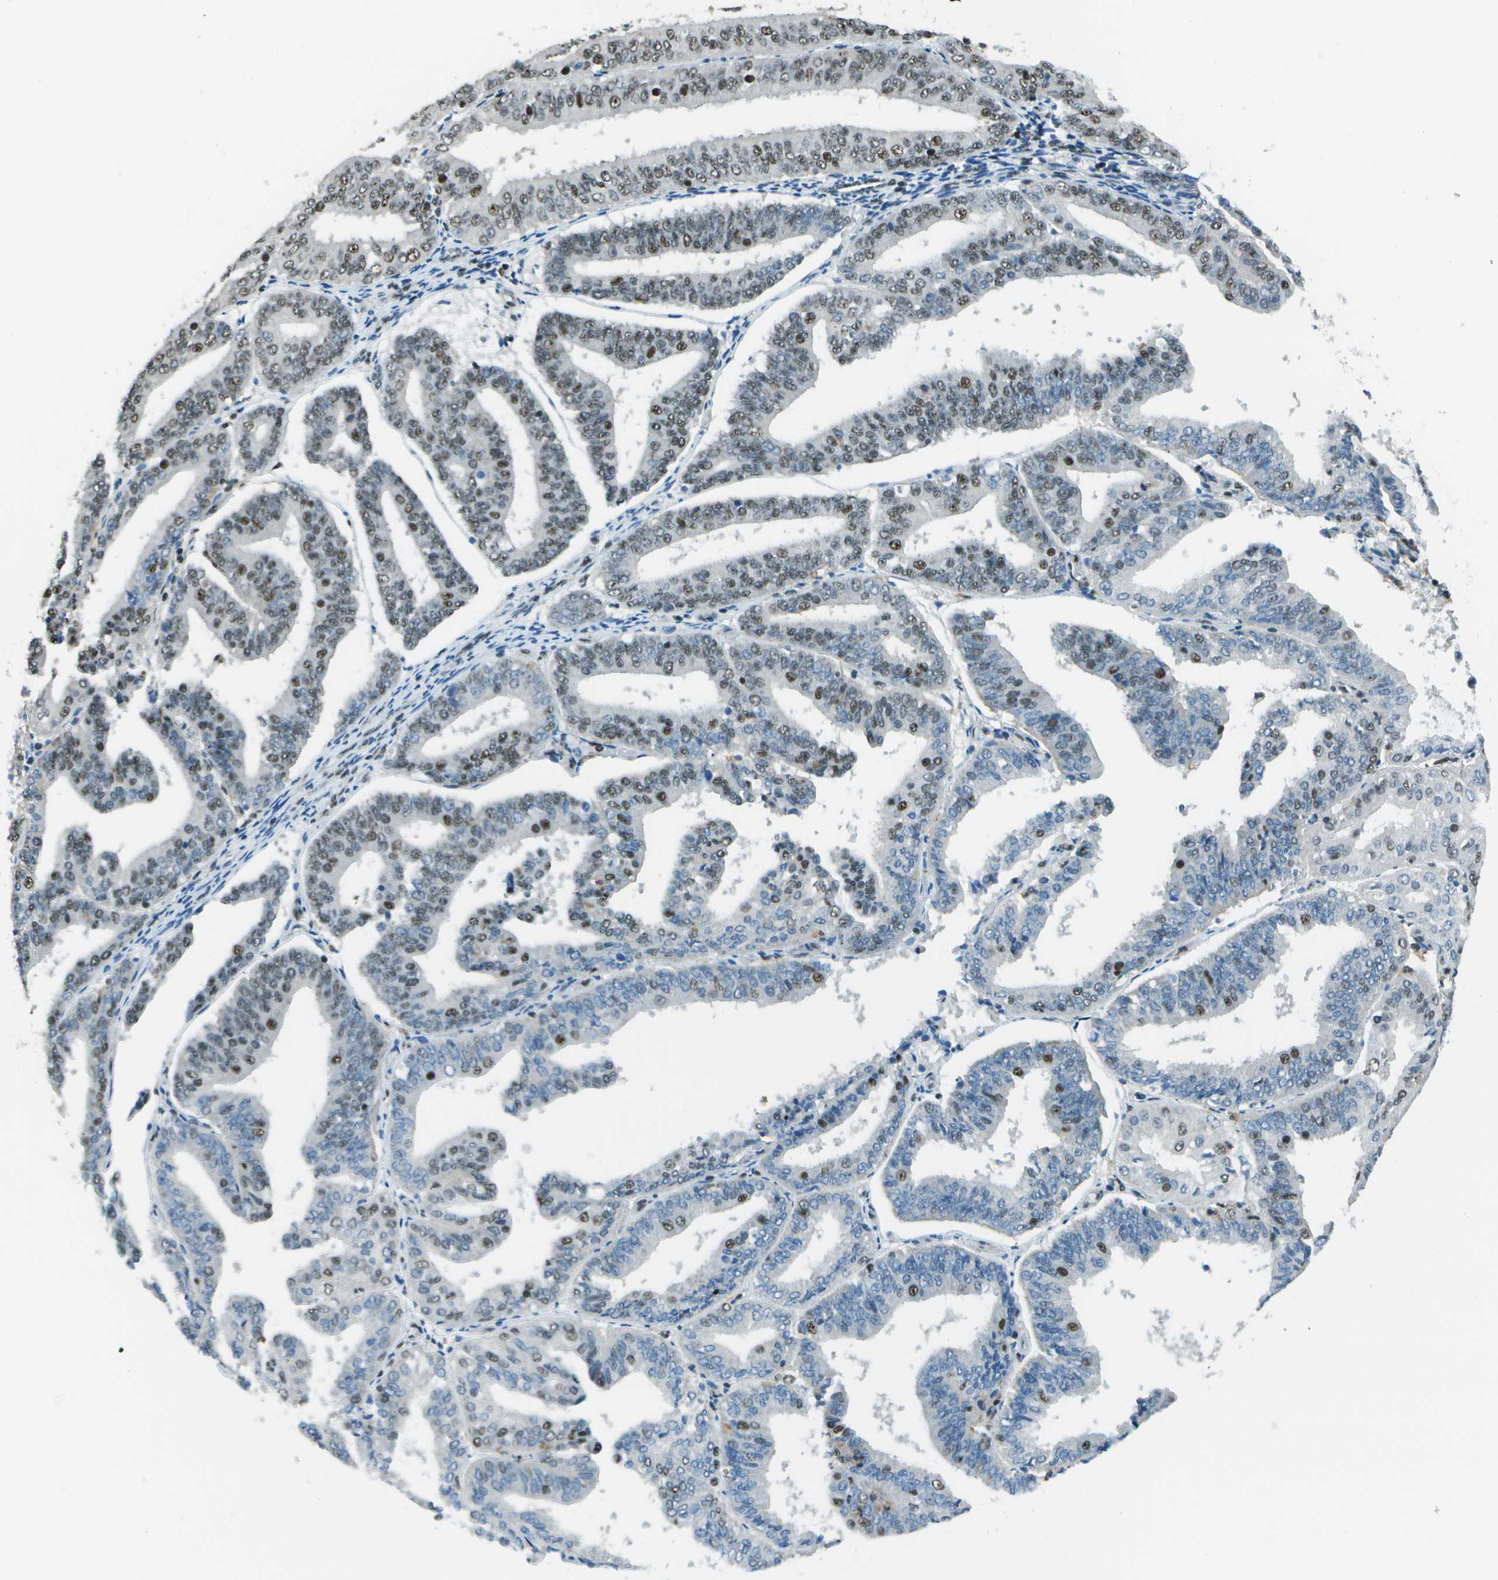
{"staining": {"intensity": "moderate", "quantity": "25%-75%", "location": "nuclear"}, "tissue": "endometrial cancer", "cell_type": "Tumor cells", "image_type": "cancer", "snomed": [{"axis": "morphology", "description": "Adenocarcinoma, NOS"}, {"axis": "topography", "description": "Endometrium"}], "caption": "Tumor cells reveal medium levels of moderate nuclear expression in approximately 25%-75% of cells in human endometrial adenocarcinoma.", "gene": "DEPDC1", "patient": {"sex": "female", "age": 63}}